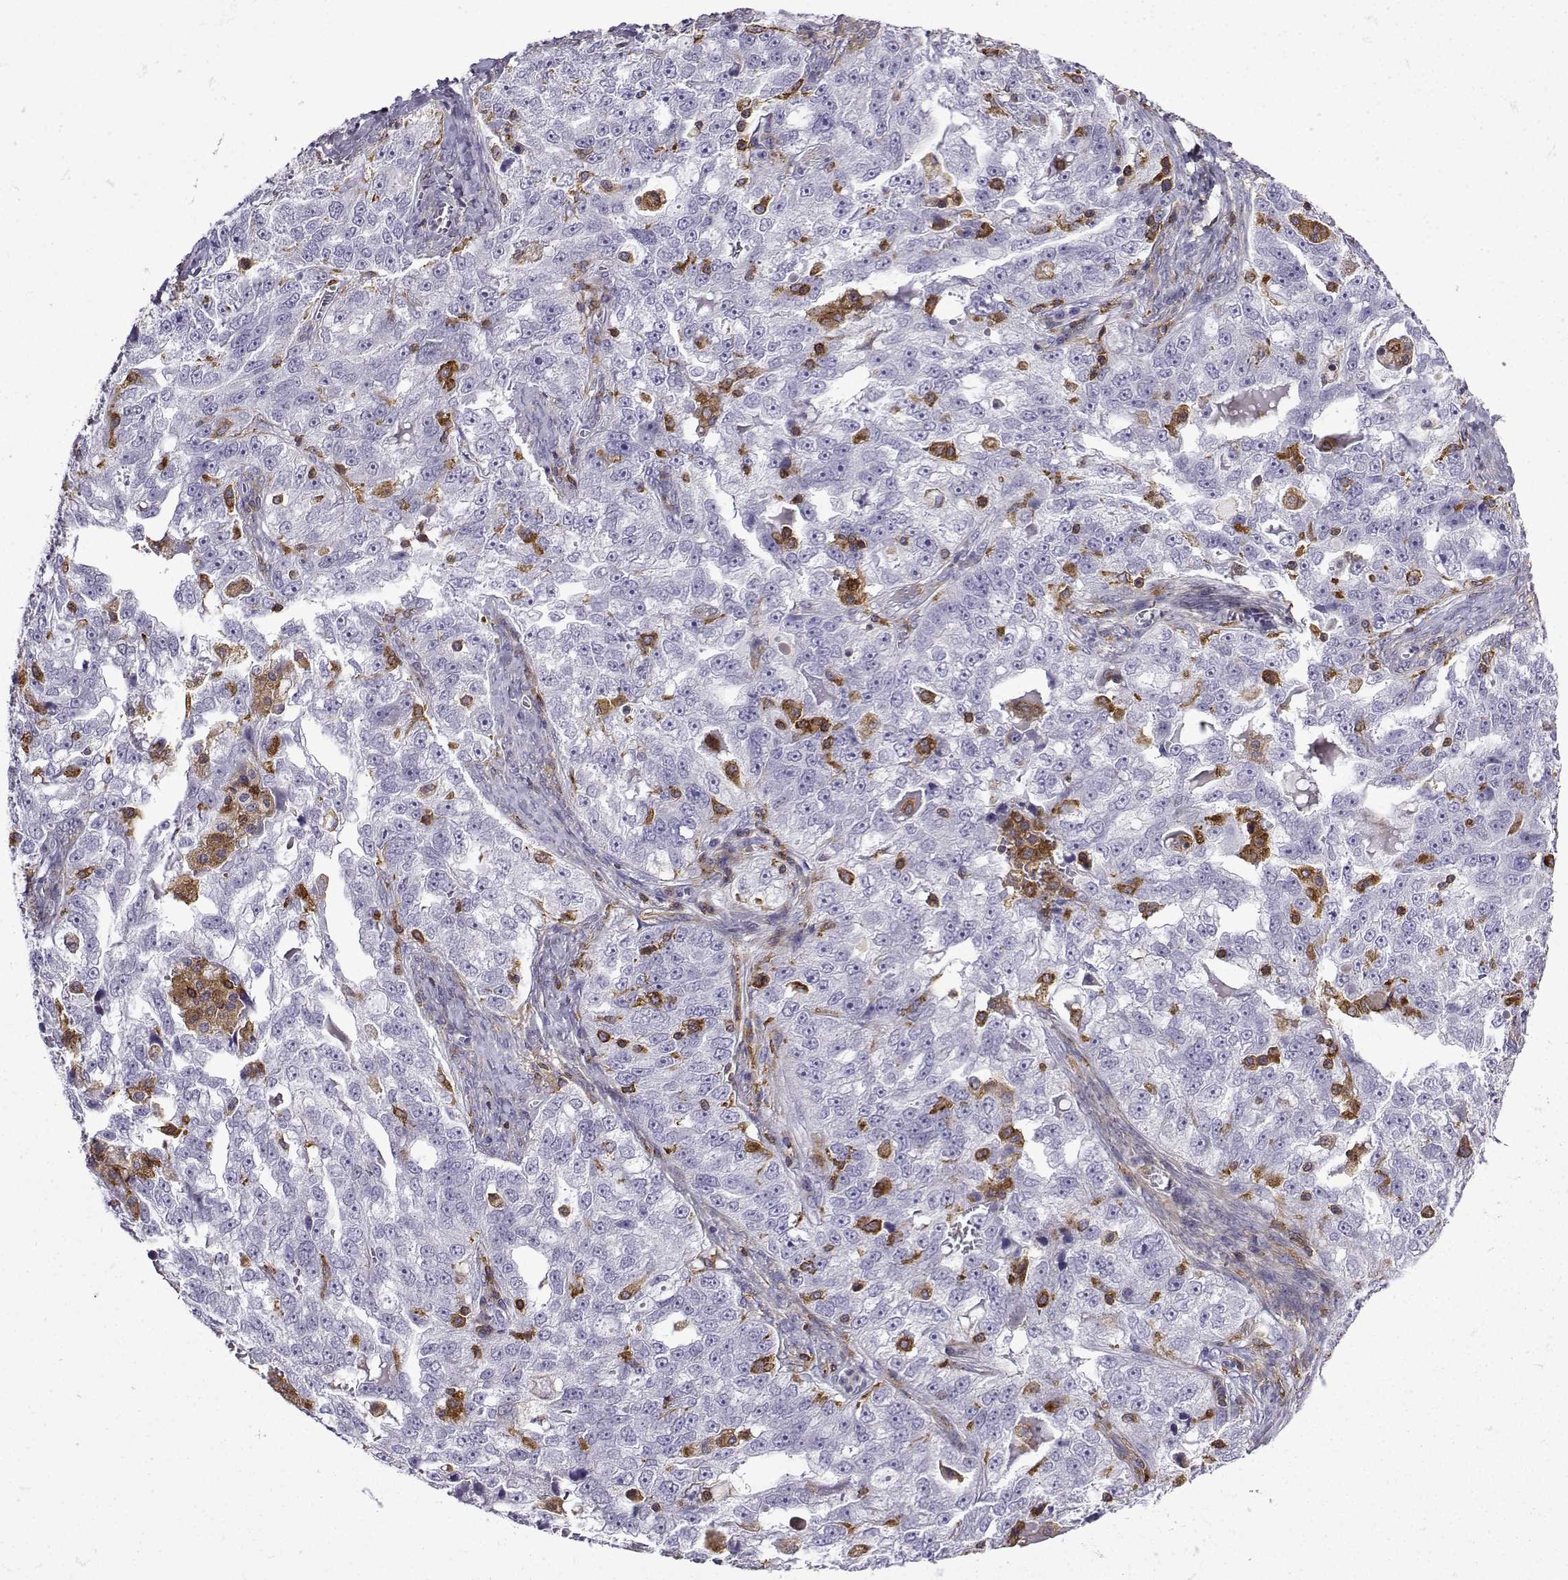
{"staining": {"intensity": "negative", "quantity": "none", "location": "none"}, "tissue": "ovarian cancer", "cell_type": "Tumor cells", "image_type": "cancer", "snomed": [{"axis": "morphology", "description": "Cystadenocarcinoma, serous, NOS"}, {"axis": "topography", "description": "Ovary"}], "caption": "Tumor cells show no significant expression in ovarian cancer (serous cystadenocarcinoma).", "gene": "DOCK10", "patient": {"sex": "female", "age": 51}}